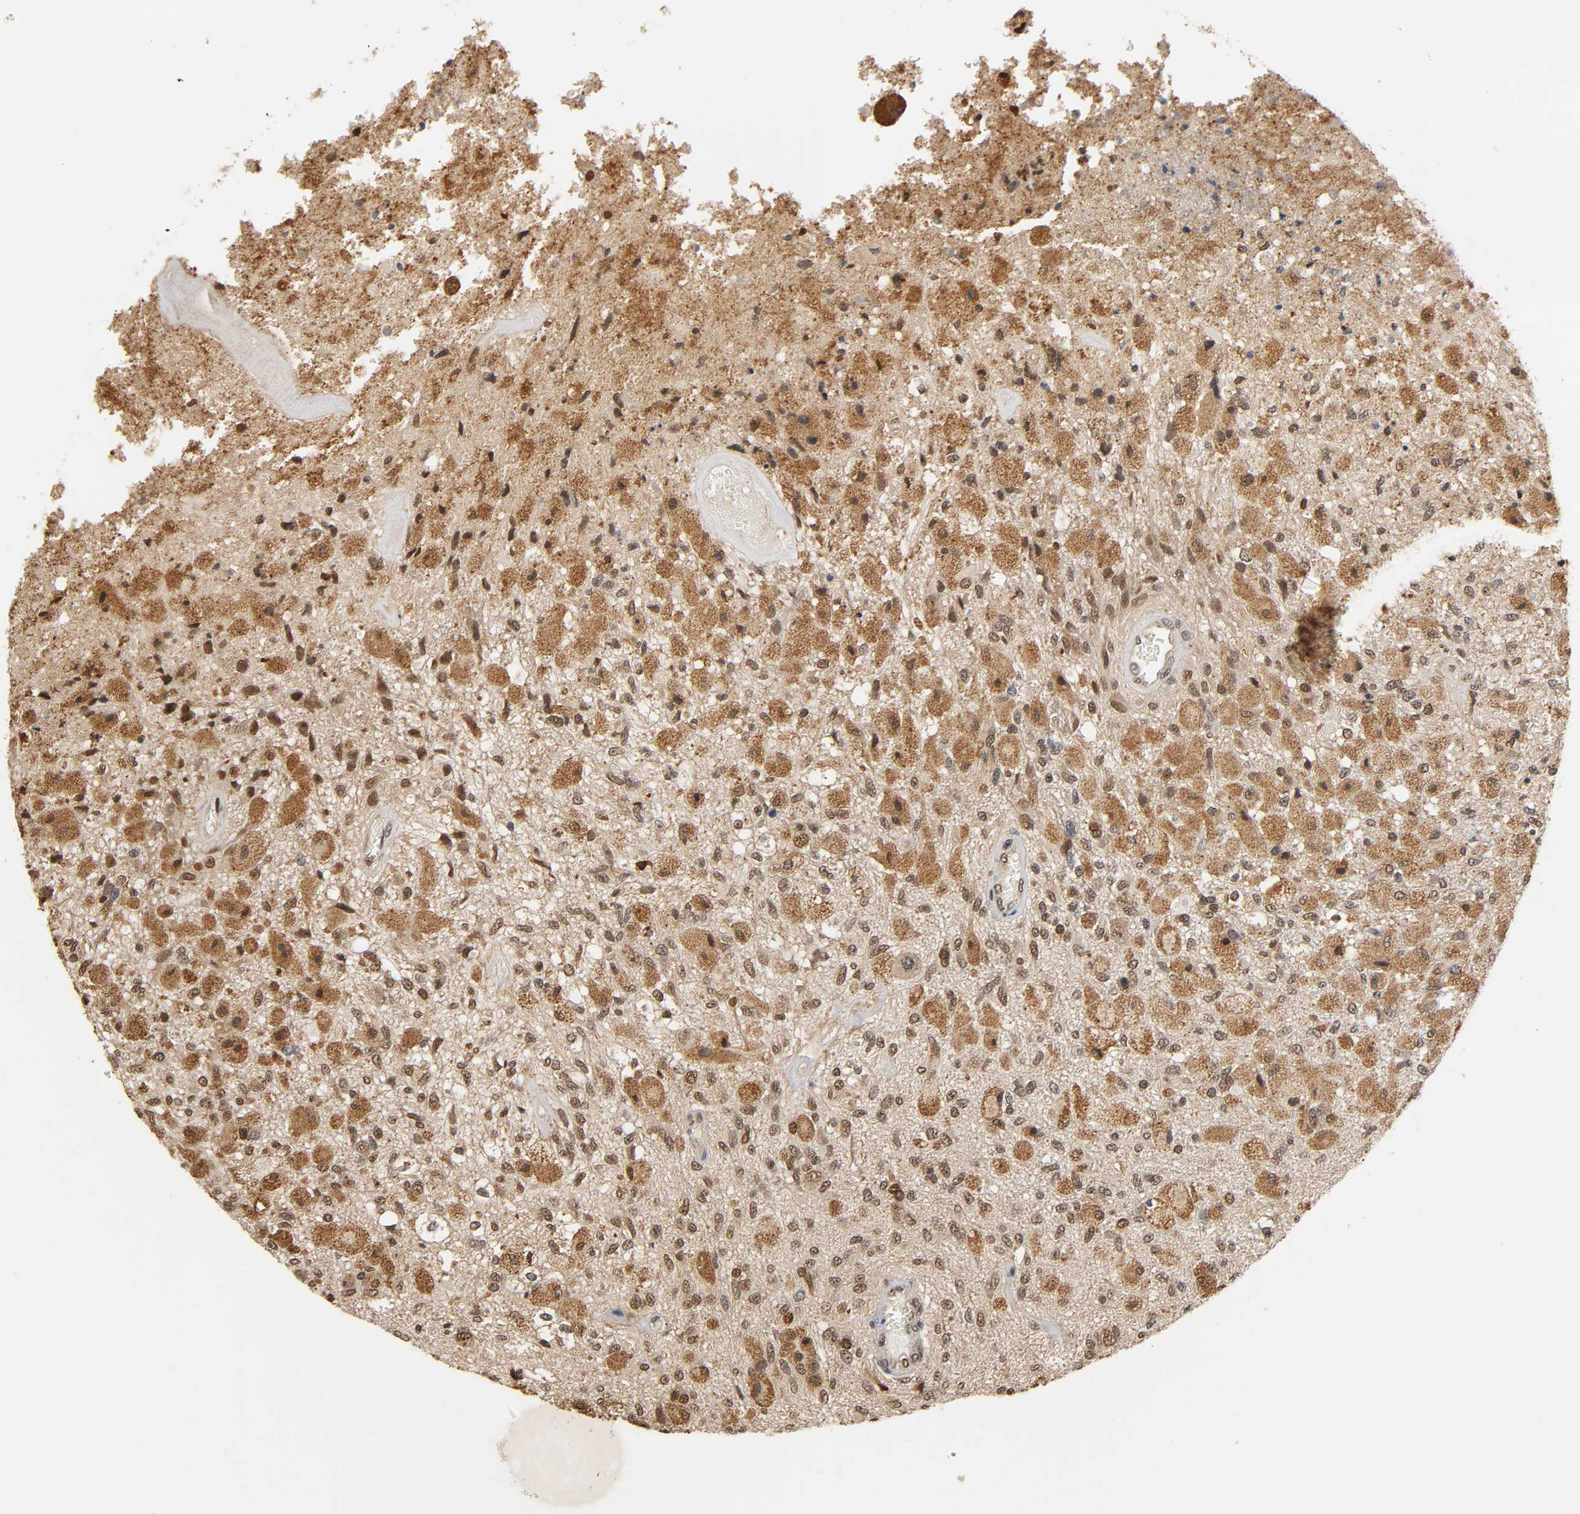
{"staining": {"intensity": "moderate", "quantity": ">75%", "location": "cytoplasmic/membranous,nuclear"}, "tissue": "glioma", "cell_type": "Tumor cells", "image_type": "cancer", "snomed": [{"axis": "morphology", "description": "Normal tissue, NOS"}, {"axis": "morphology", "description": "Glioma, malignant, High grade"}, {"axis": "topography", "description": "Cerebral cortex"}], "caption": "Glioma was stained to show a protein in brown. There is medium levels of moderate cytoplasmic/membranous and nuclear expression in approximately >75% of tumor cells.", "gene": "UBC", "patient": {"sex": "male", "age": 77}}